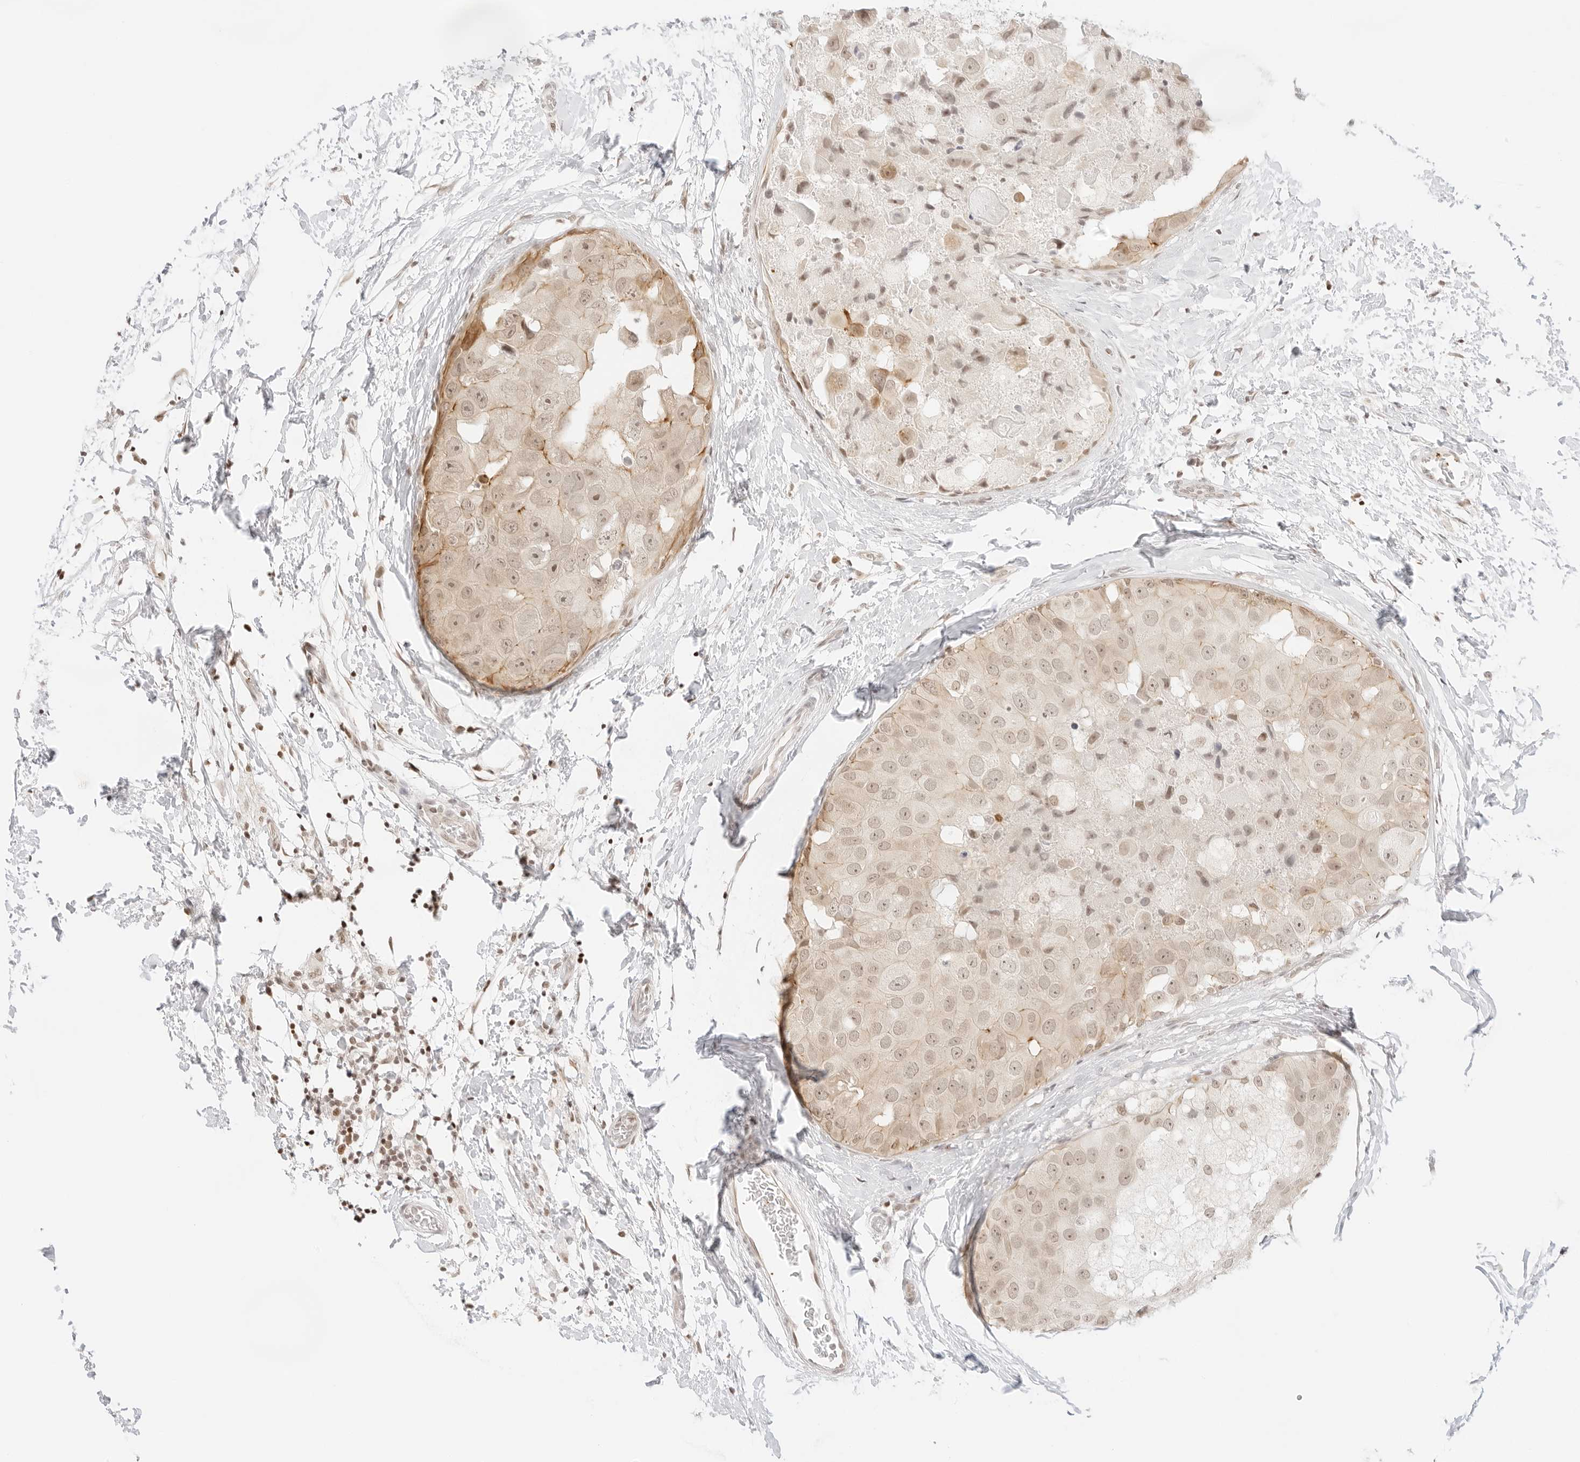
{"staining": {"intensity": "weak", "quantity": "25%-75%", "location": "cytoplasmic/membranous,nuclear"}, "tissue": "breast cancer", "cell_type": "Tumor cells", "image_type": "cancer", "snomed": [{"axis": "morphology", "description": "Duct carcinoma"}, {"axis": "topography", "description": "Breast"}], "caption": "The immunohistochemical stain highlights weak cytoplasmic/membranous and nuclear staining in tumor cells of breast cancer tissue.", "gene": "GNAS", "patient": {"sex": "female", "age": 62}}